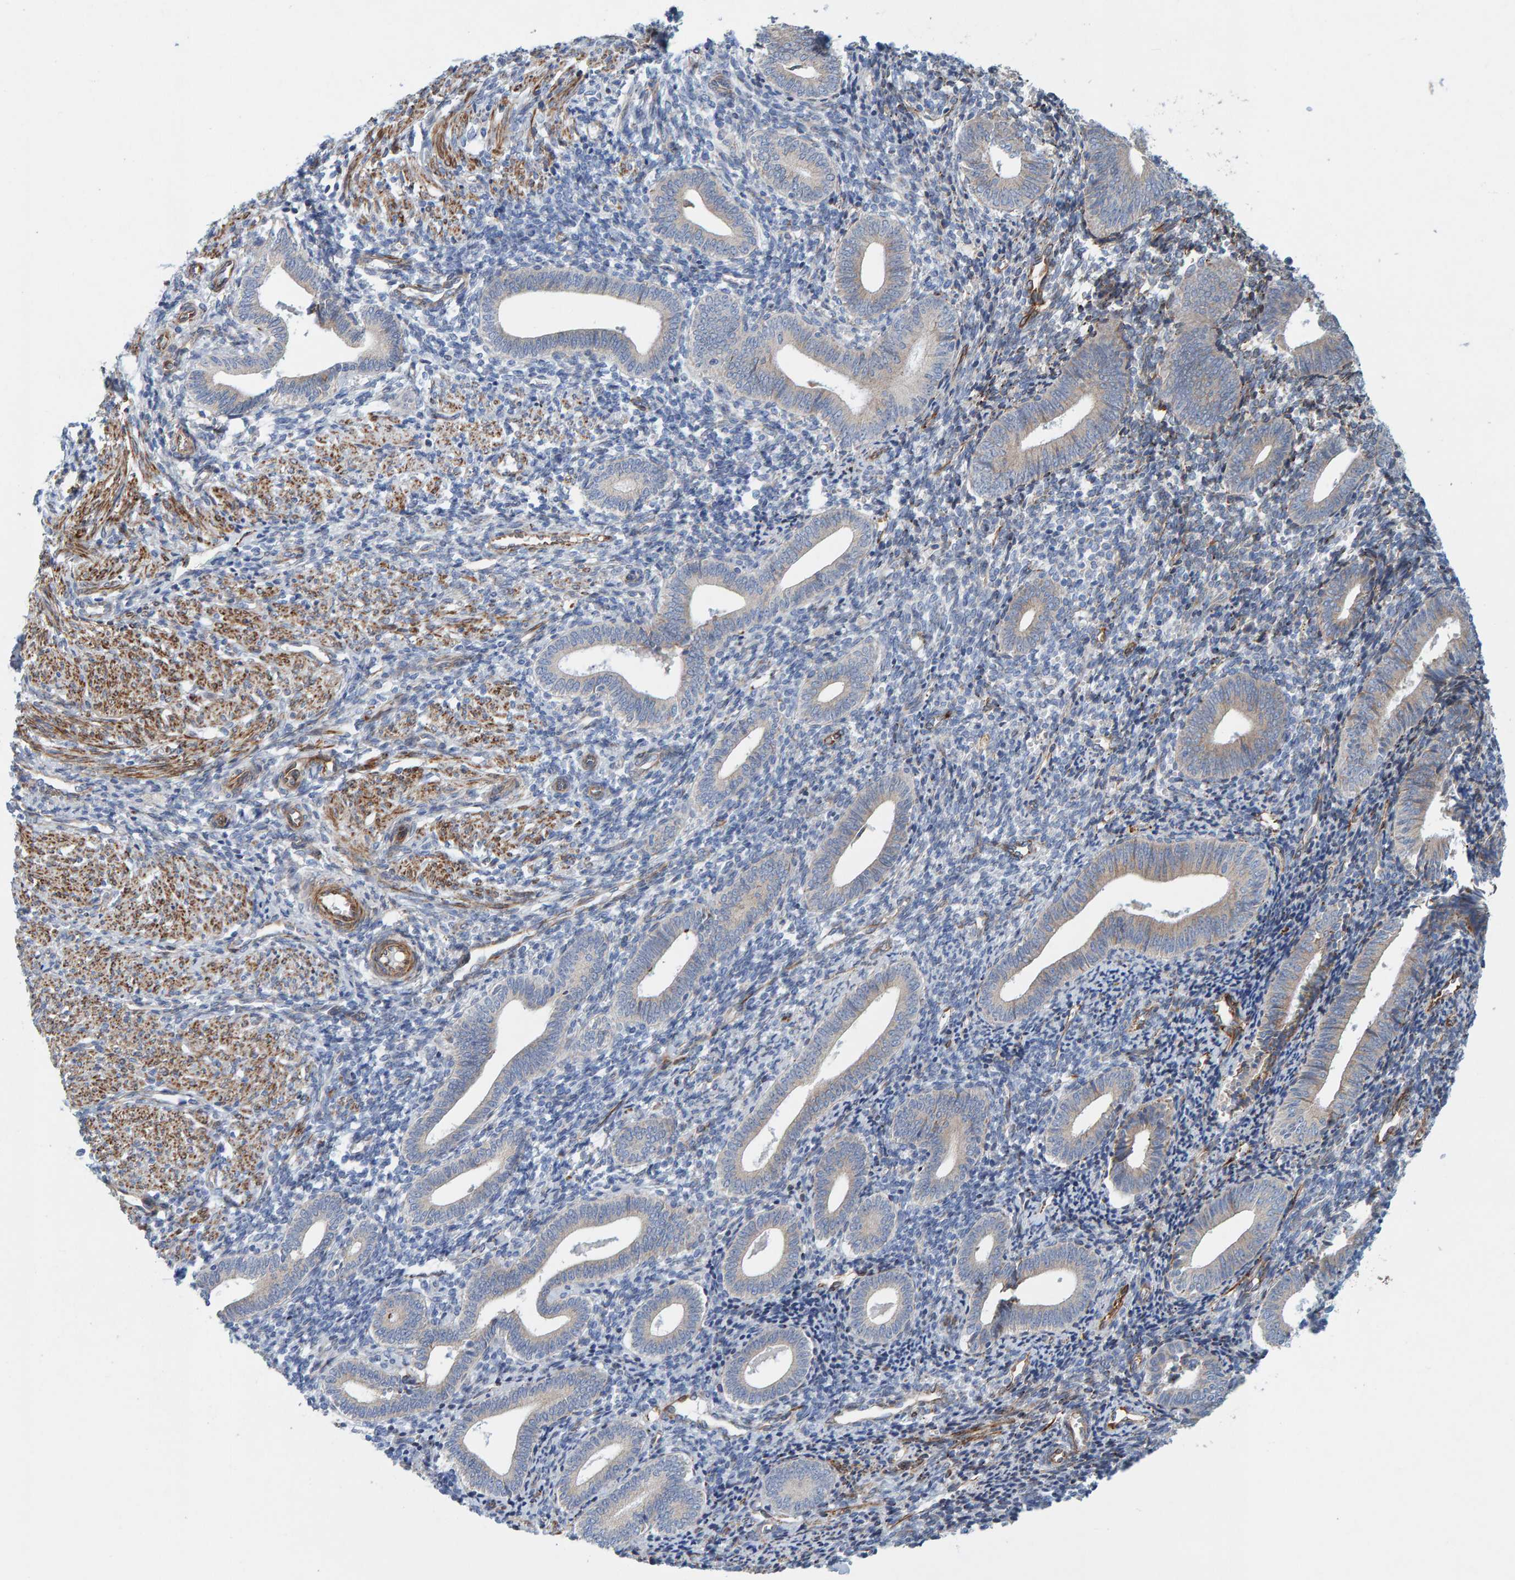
{"staining": {"intensity": "moderate", "quantity": "<25%", "location": "cytoplasmic/membranous"}, "tissue": "endometrium", "cell_type": "Cells in endometrial stroma", "image_type": "normal", "snomed": [{"axis": "morphology", "description": "Normal tissue, NOS"}, {"axis": "topography", "description": "Uterus"}, {"axis": "topography", "description": "Endometrium"}], "caption": "A brown stain highlights moderate cytoplasmic/membranous staining of a protein in cells in endometrial stroma of benign human endometrium. Nuclei are stained in blue.", "gene": "MMP16", "patient": {"sex": "female", "age": 33}}